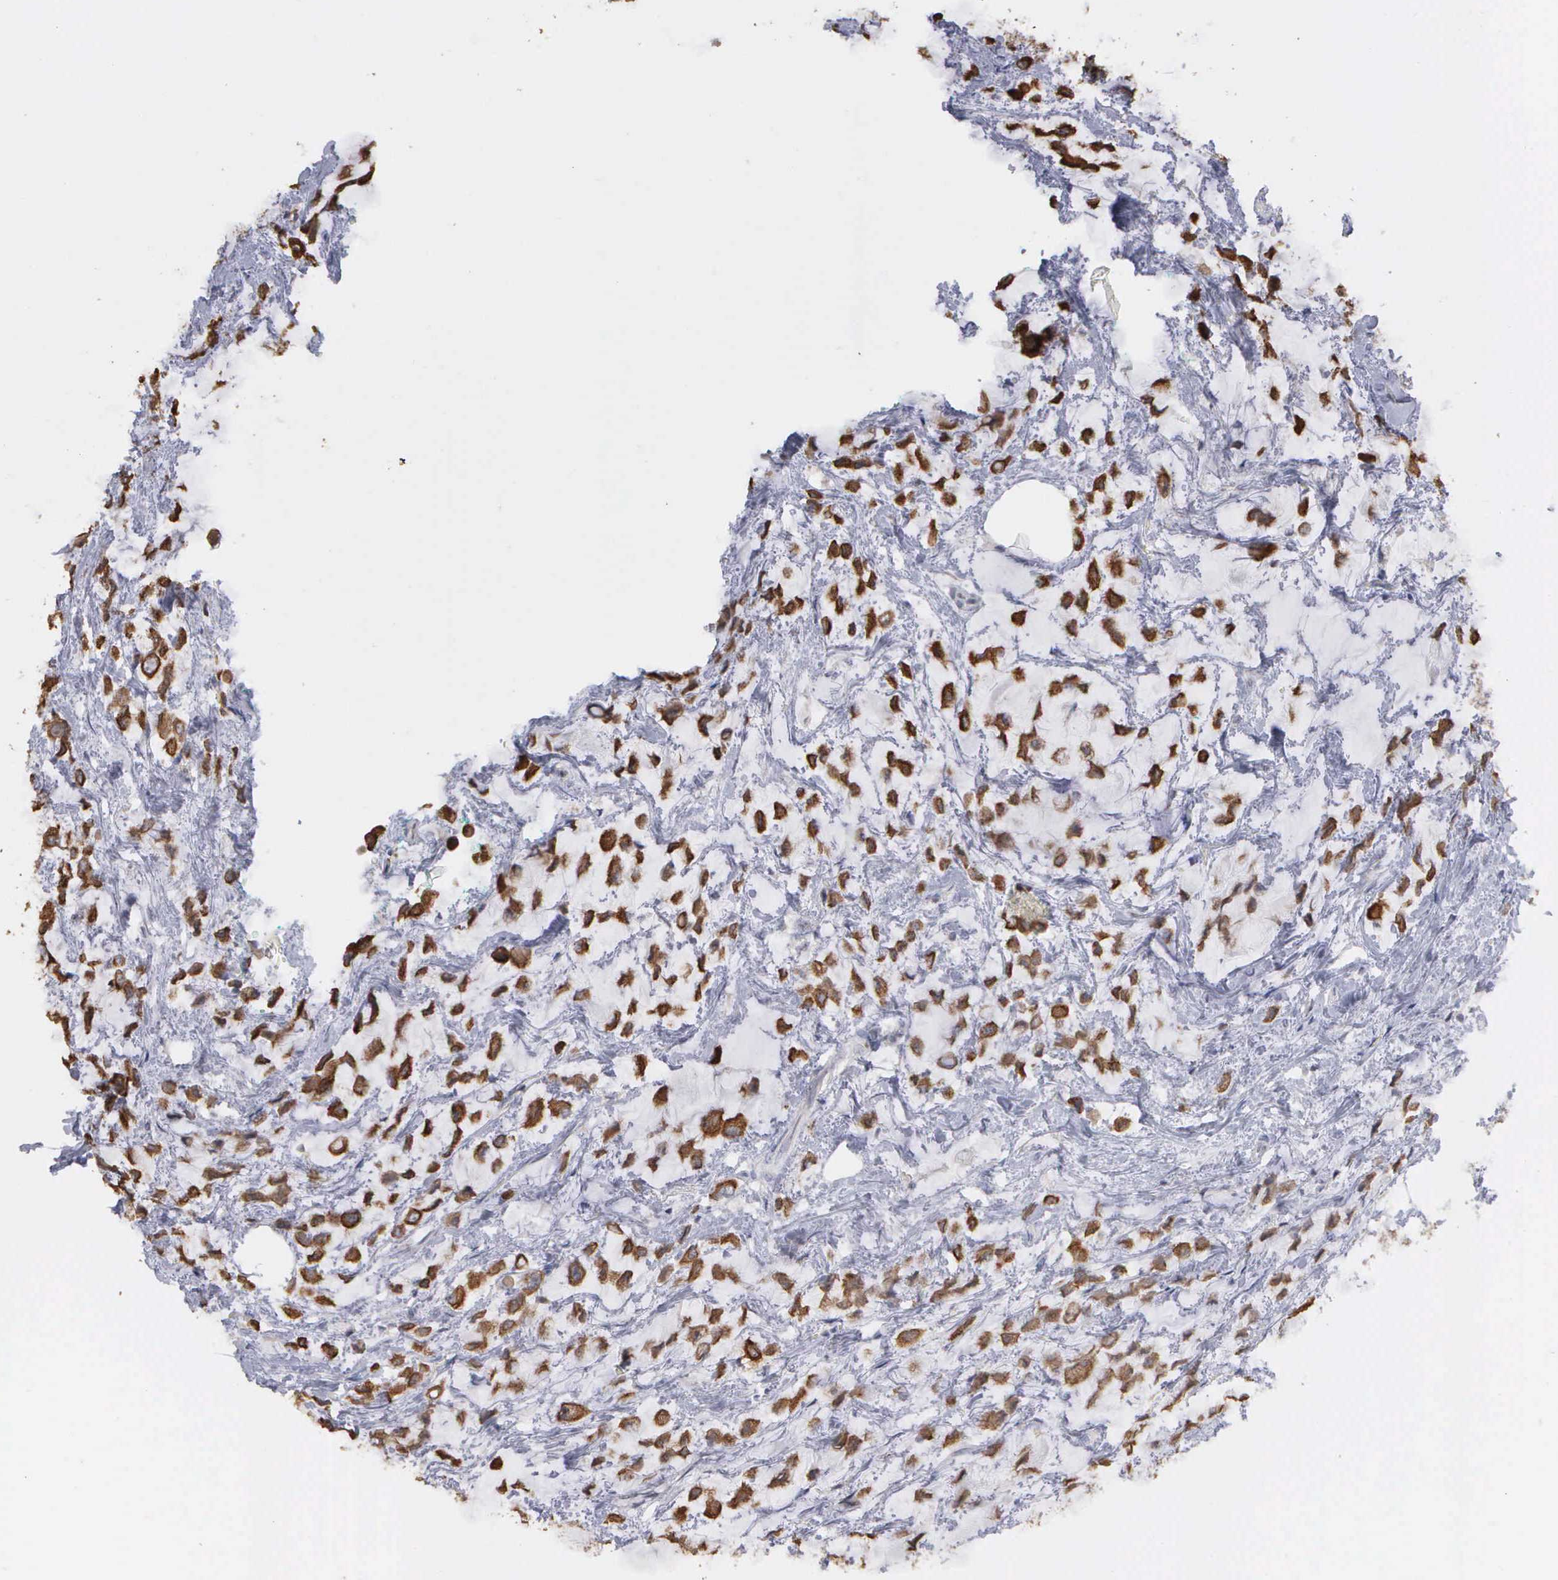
{"staining": {"intensity": "moderate", "quantity": ">75%", "location": "cytoplasmic/membranous"}, "tissue": "breast cancer", "cell_type": "Tumor cells", "image_type": "cancer", "snomed": [{"axis": "morphology", "description": "Lobular carcinoma"}, {"axis": "topography", "description": "Breast"}], "caption": "Breast cancer (lobular carcinoma) stained with a brown dye displays moderate cytoplasmic/membranous positive expression in approximately >75% of tumor cells.", "gene": "WDR89", "patient": {"sex": "female", "age": 85}}